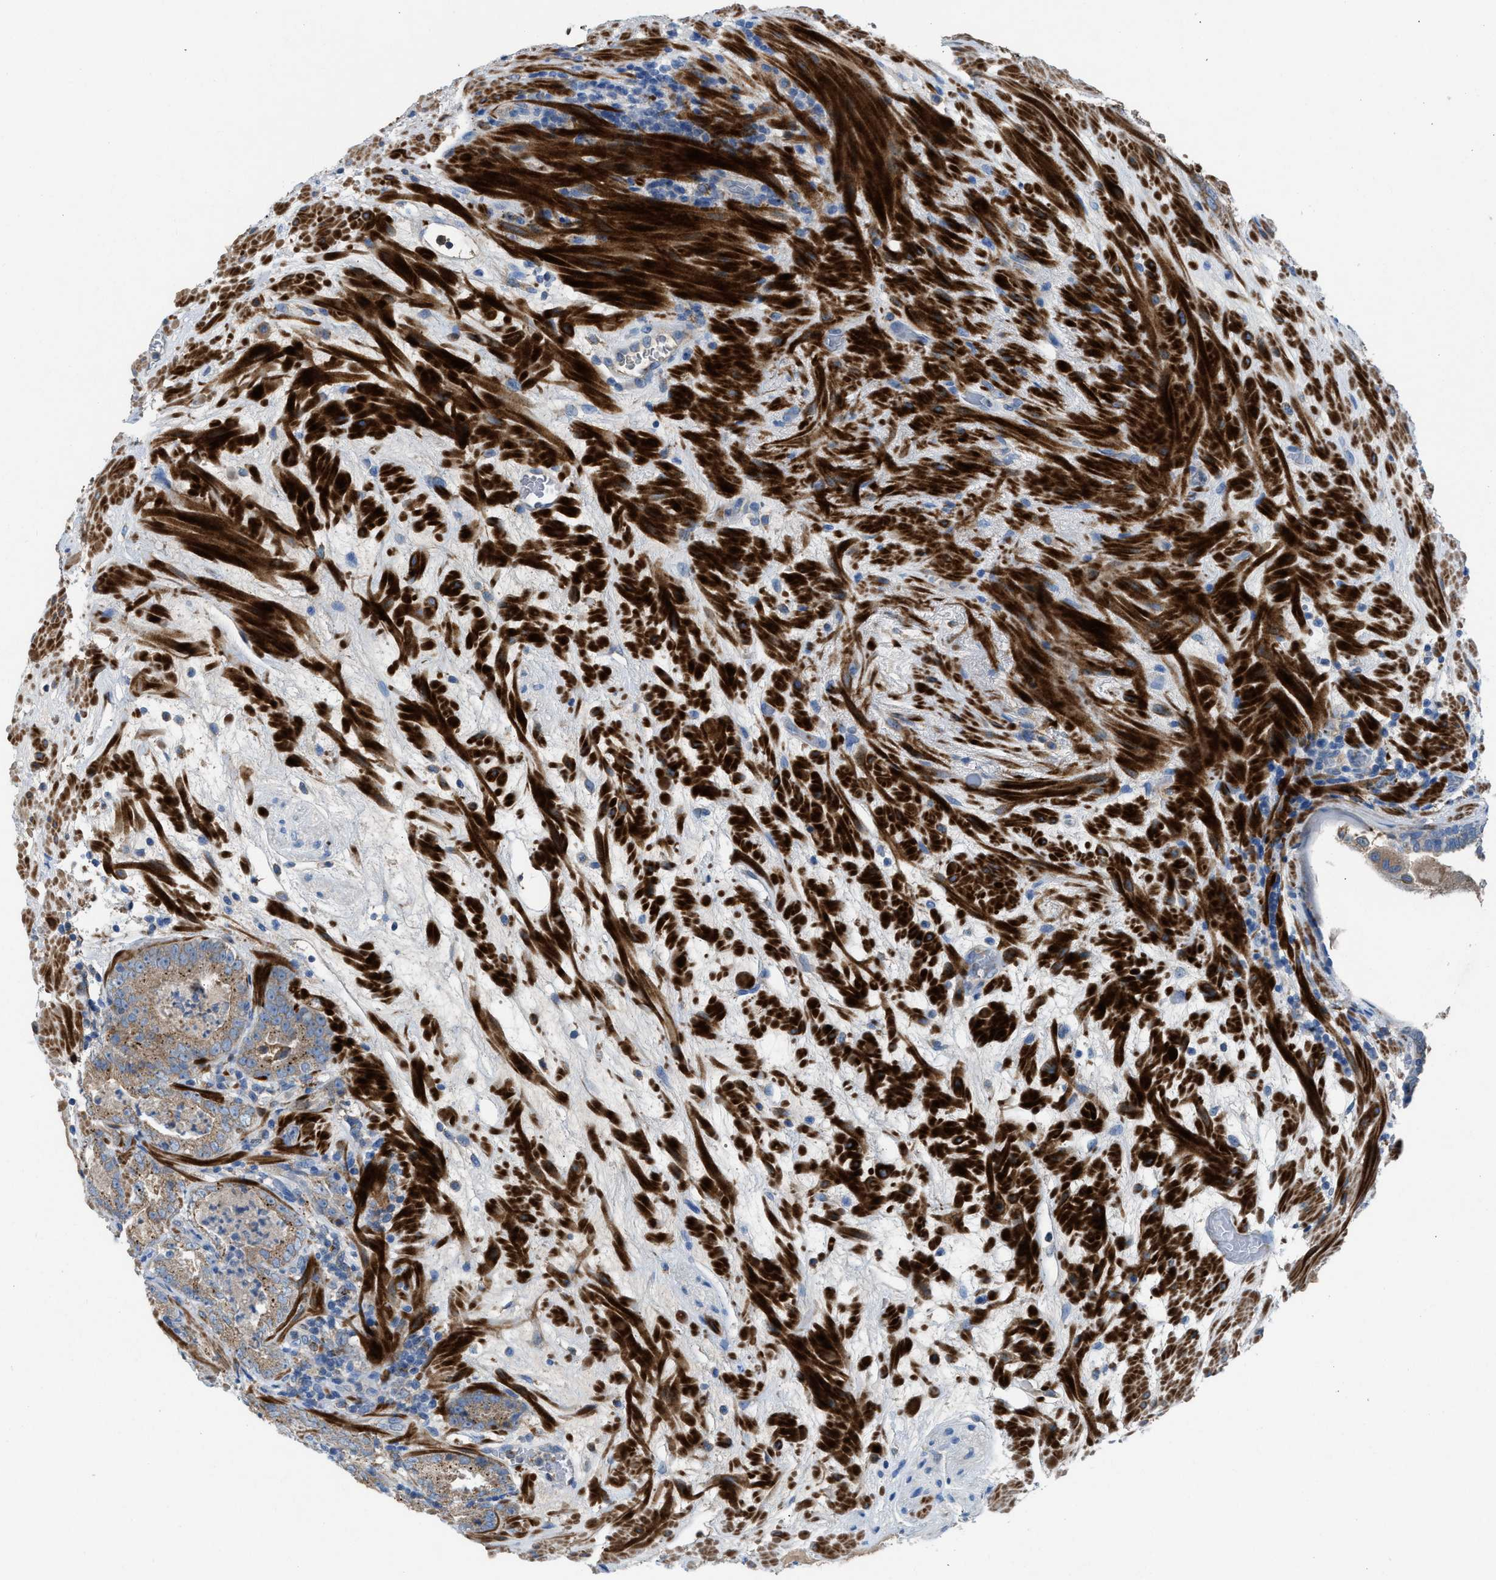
{"staining": {"intensity": "weak", "quantity": ">75%", "location": "cytoplasmic/membranous"}, "tissue": "prostate cancer", "cell_type": "Tumor cells", "image_type": "cancer", "snomed": [{"axis": "morphology", "description": "Adenocarcinoma, Low grade"}, {"axis": "topography", "description": "Prostate"}], "caption": "Immunohistochemical staining of prostate cancer demonstrates low levels of weak cytoplasmic/membranous protein positivity in about >75% of tumor cells. (DAB IHC, brown staining for protein, blue staining for nuclei).", "gene": "AOAH", "patient": {"sex": "male", "age": 69}}